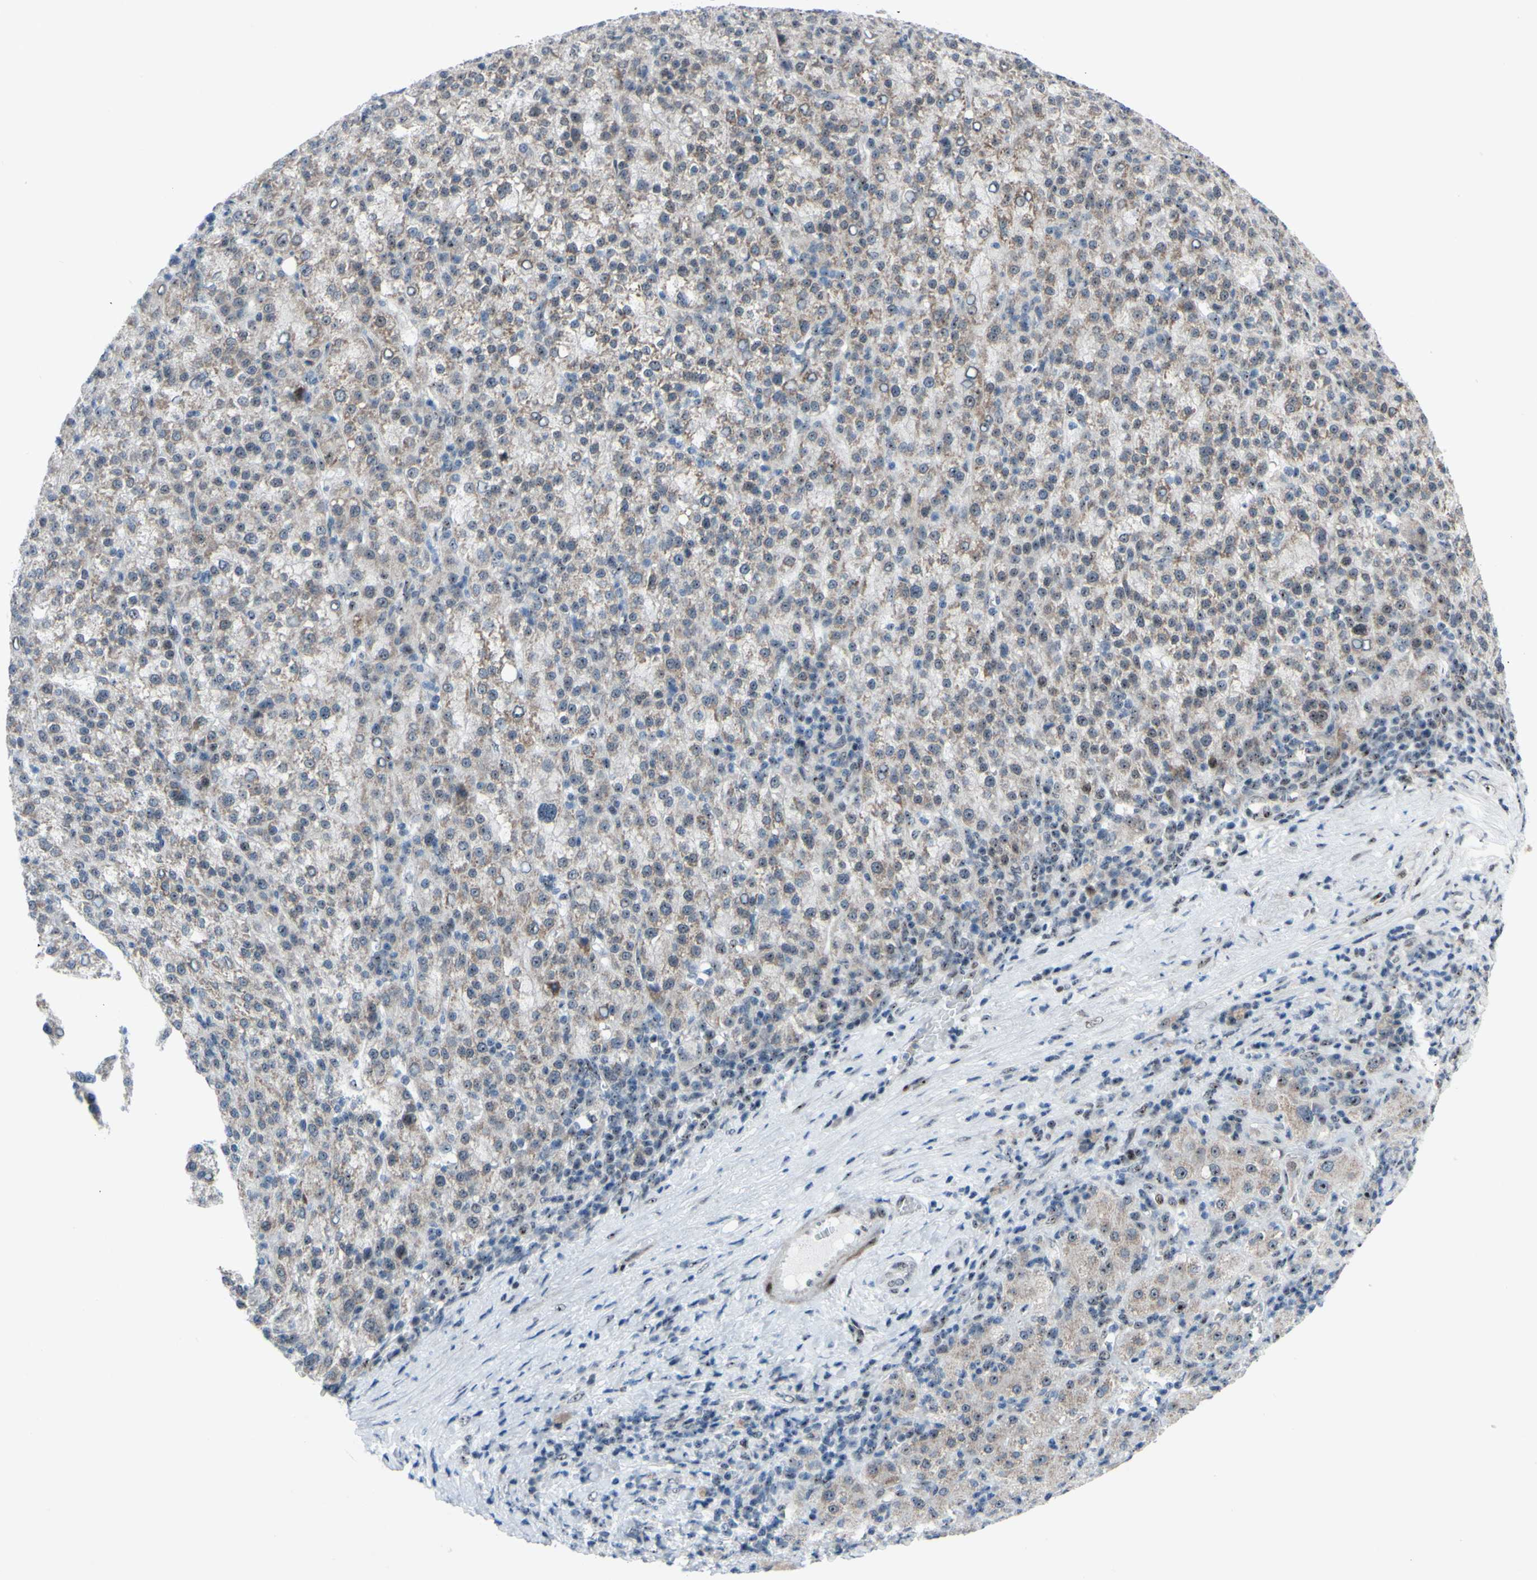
{"staining": {"intensity": "weak", "quantity": "25%-75%", "location": "cytoplasmic/membranous,nuclear"}, "tissue": "liver cancer", "cell_type": "Tumor cells", "image_type": "cancer", "snomed": [{"axis": "morphology", "description": "Carcinoma, Hepatocellular, NOS"}, {"axis": "topography", "description": "Liver"}], "caption": "Human hepatocellular carcinoma (liver) stained with a protein marker reveals weak staining in tumor cells.", "gene": "POLR1A", "patient": {"sex": "female", "age": 58}}